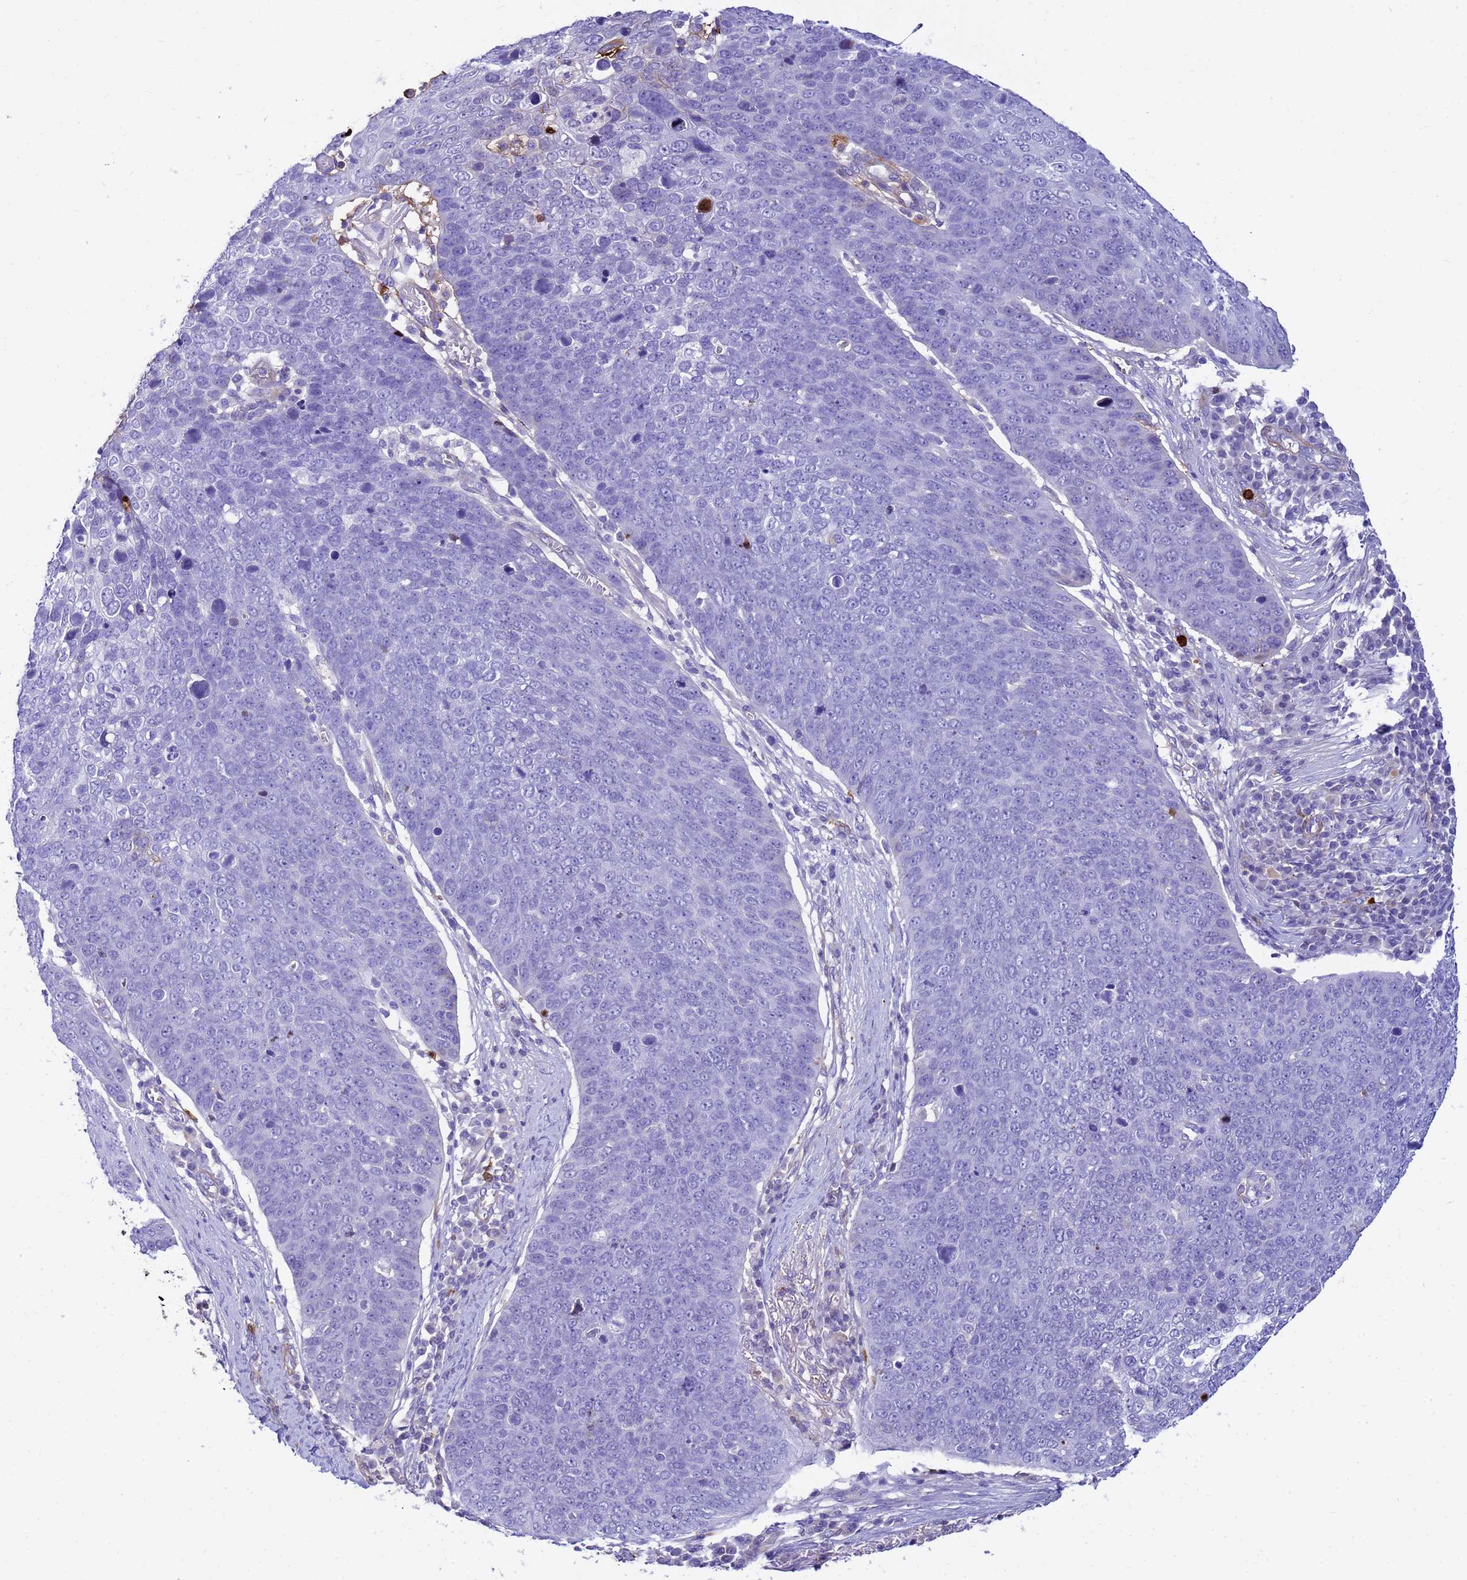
{"staining": {"intensity": "negative", "quantity": "none", "location": "none"}, "tissue": "skin cancer", "cell_type": "Tumor cells", "image_type": "cancer", "snomed": [{"axis": "morphology", "description": "Squamous cell carcinoma, NOS"}, {"axis": "topography", "description": "Skin"}], "caption": "A photomicrograph of skin squamous cell carcinoma stained for a protein exhibits no brown staining in tumor cells.", "gene": "ORM1", "patient": {"sex": "male", "age": 71}}